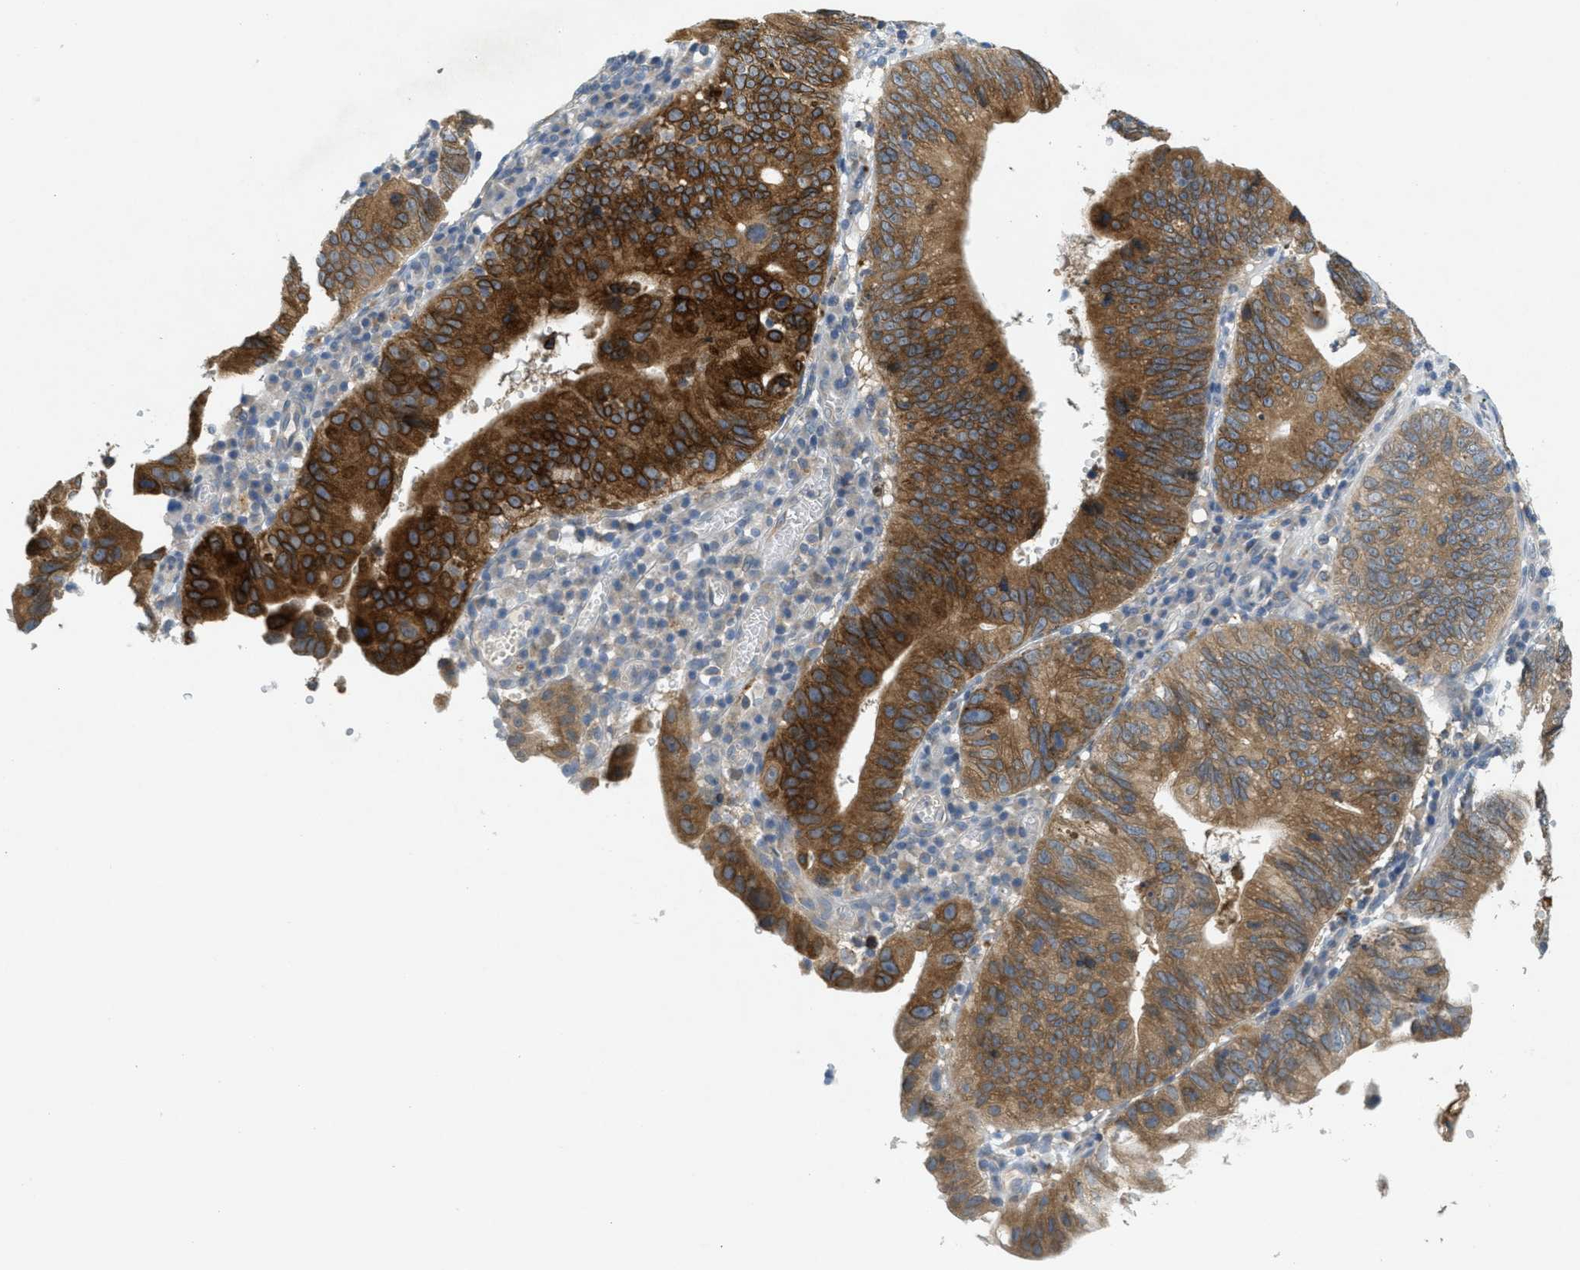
{"staining": {"intensity": "strong", "quantity": ">75%", "location": "cytoplasmic/membranous"}, "tissue": "stomach cancer", "cell_type": "Tumor cells", "image_type": "cancer", "snomed": [{"axis": "morphology", "description": "Adenocarcinoma, NOS"}, {"axis": "topography", "description": "Stomach"}], "caption": "Tumor cells exhibit high levels of strong cytoplasmic/membranous positivity in approximately >75% of cells in human stomach adenocarcinoma.", "gene": "SIGMAR1", "patient": {"sex": "male", "age": 59}}